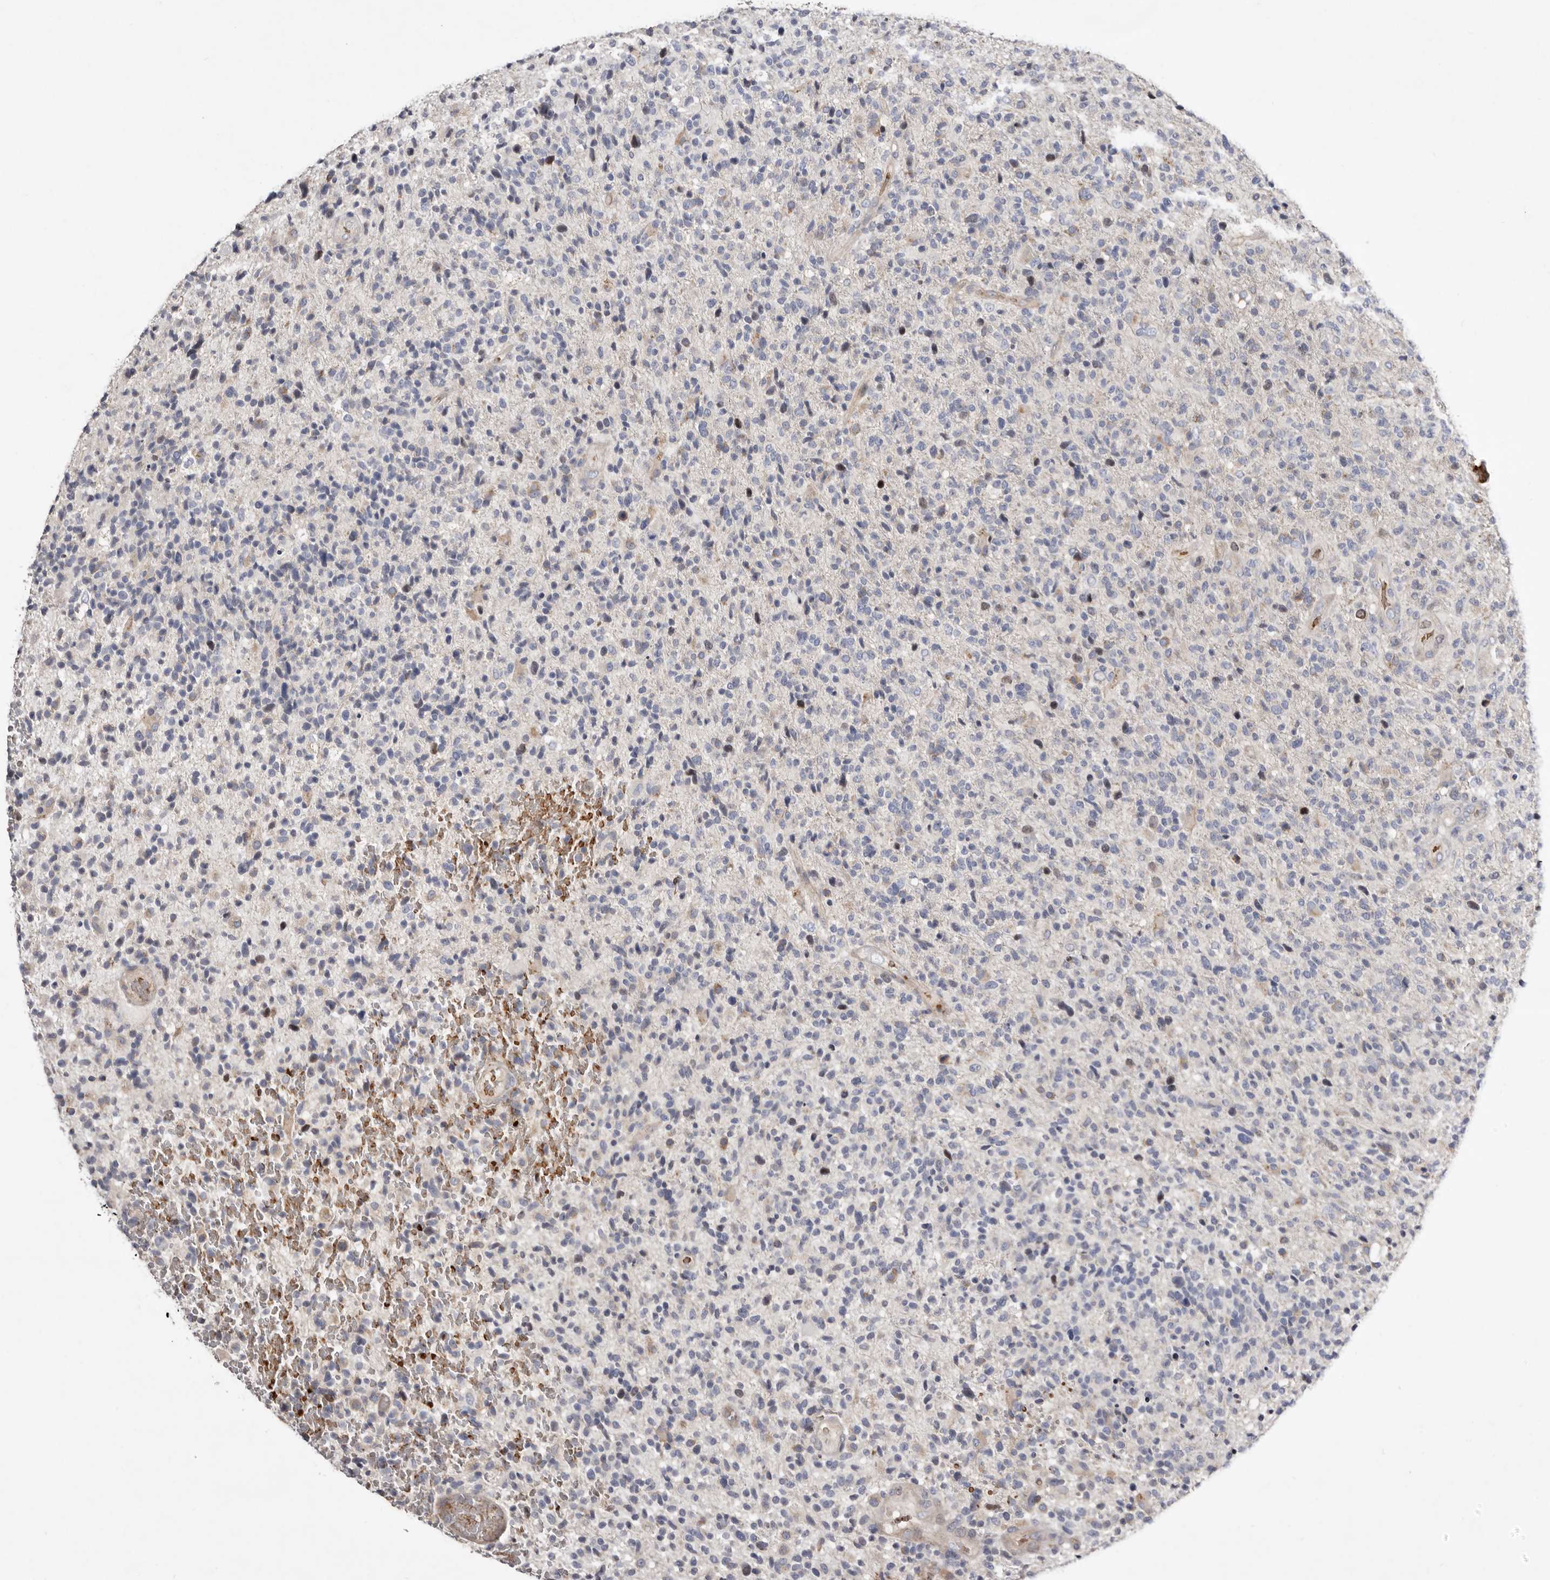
{"staining": {"intensity": "negative", "quantity": "none", "location": "none"}, "tissue": "glioma", "cell_type": "Tumor cells", "image_type": "cancer", "snomed": [{"axis": "morphology", "description": "Glioma, malignant, High grade"}, {"axis": "topography", "description": "Brain"}], "caption": "The IHC photomicrograph has no significant expression in tumor cells of glioma tissue. (Stains: DAB (3,3'-diaminobenzidine) IHC with hematoxylin counter stain, Microscopy: brightfield microscopy at high magnification).", "gene": "SLC25A20", "patient": {"sex": "male", "age": 72}}